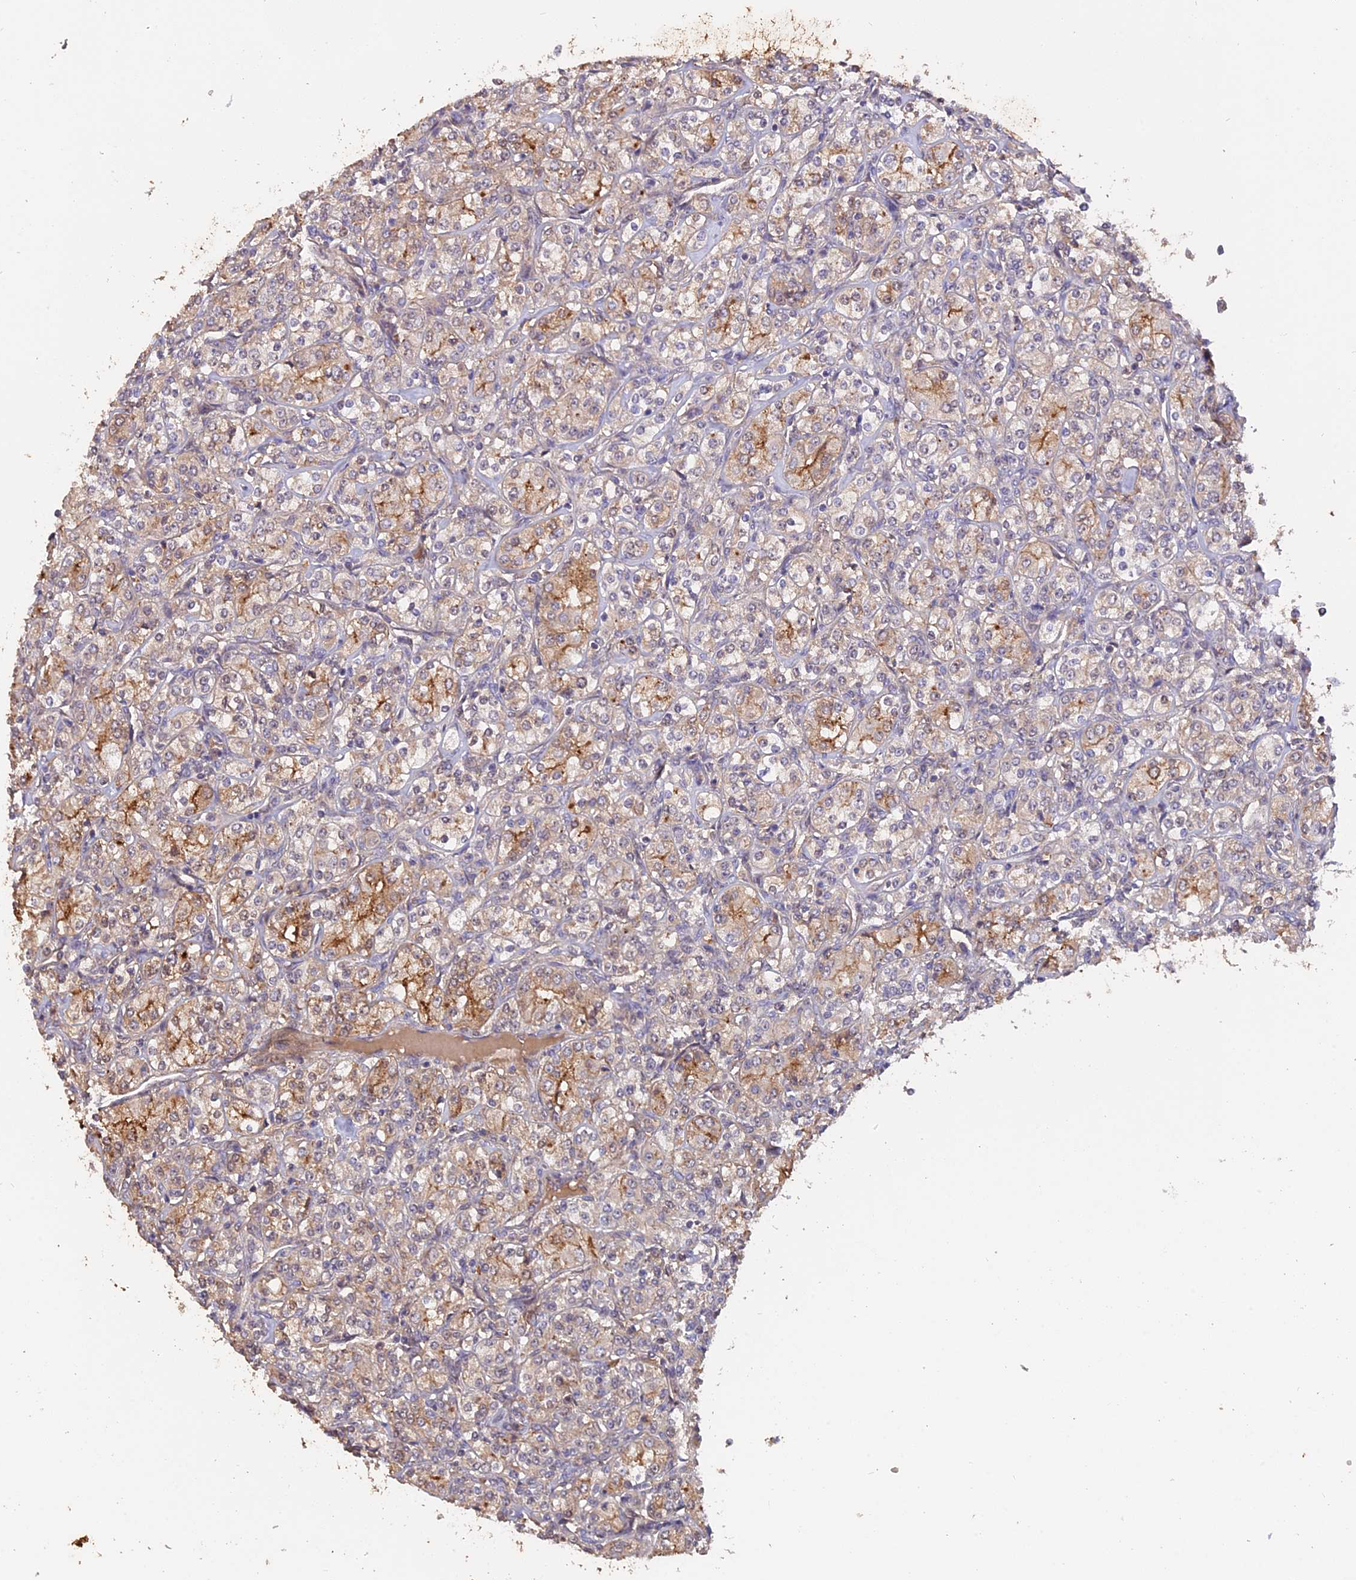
{"staining": {"intensity": "moderate", "quantity": "<25%", "location": "cytoplasmic/membranous"}, "tissue": "renal cancer", "cell_type": "Tumor cells", "image_type": "cancer", "snomed": [{"axis": "morphology", "description": "Adenocarcinoma, NOS"}, {"axis": "topography", "description": "Kidney"}], "caption": "Renal cancer was stained to show a protein in brown. There is low levels of moderate cytoplasmic/membranous positivity in approximately <25% of tumor cells.", "gene": "RASAL1", "patient": {"sex": "male", "age": 77}}